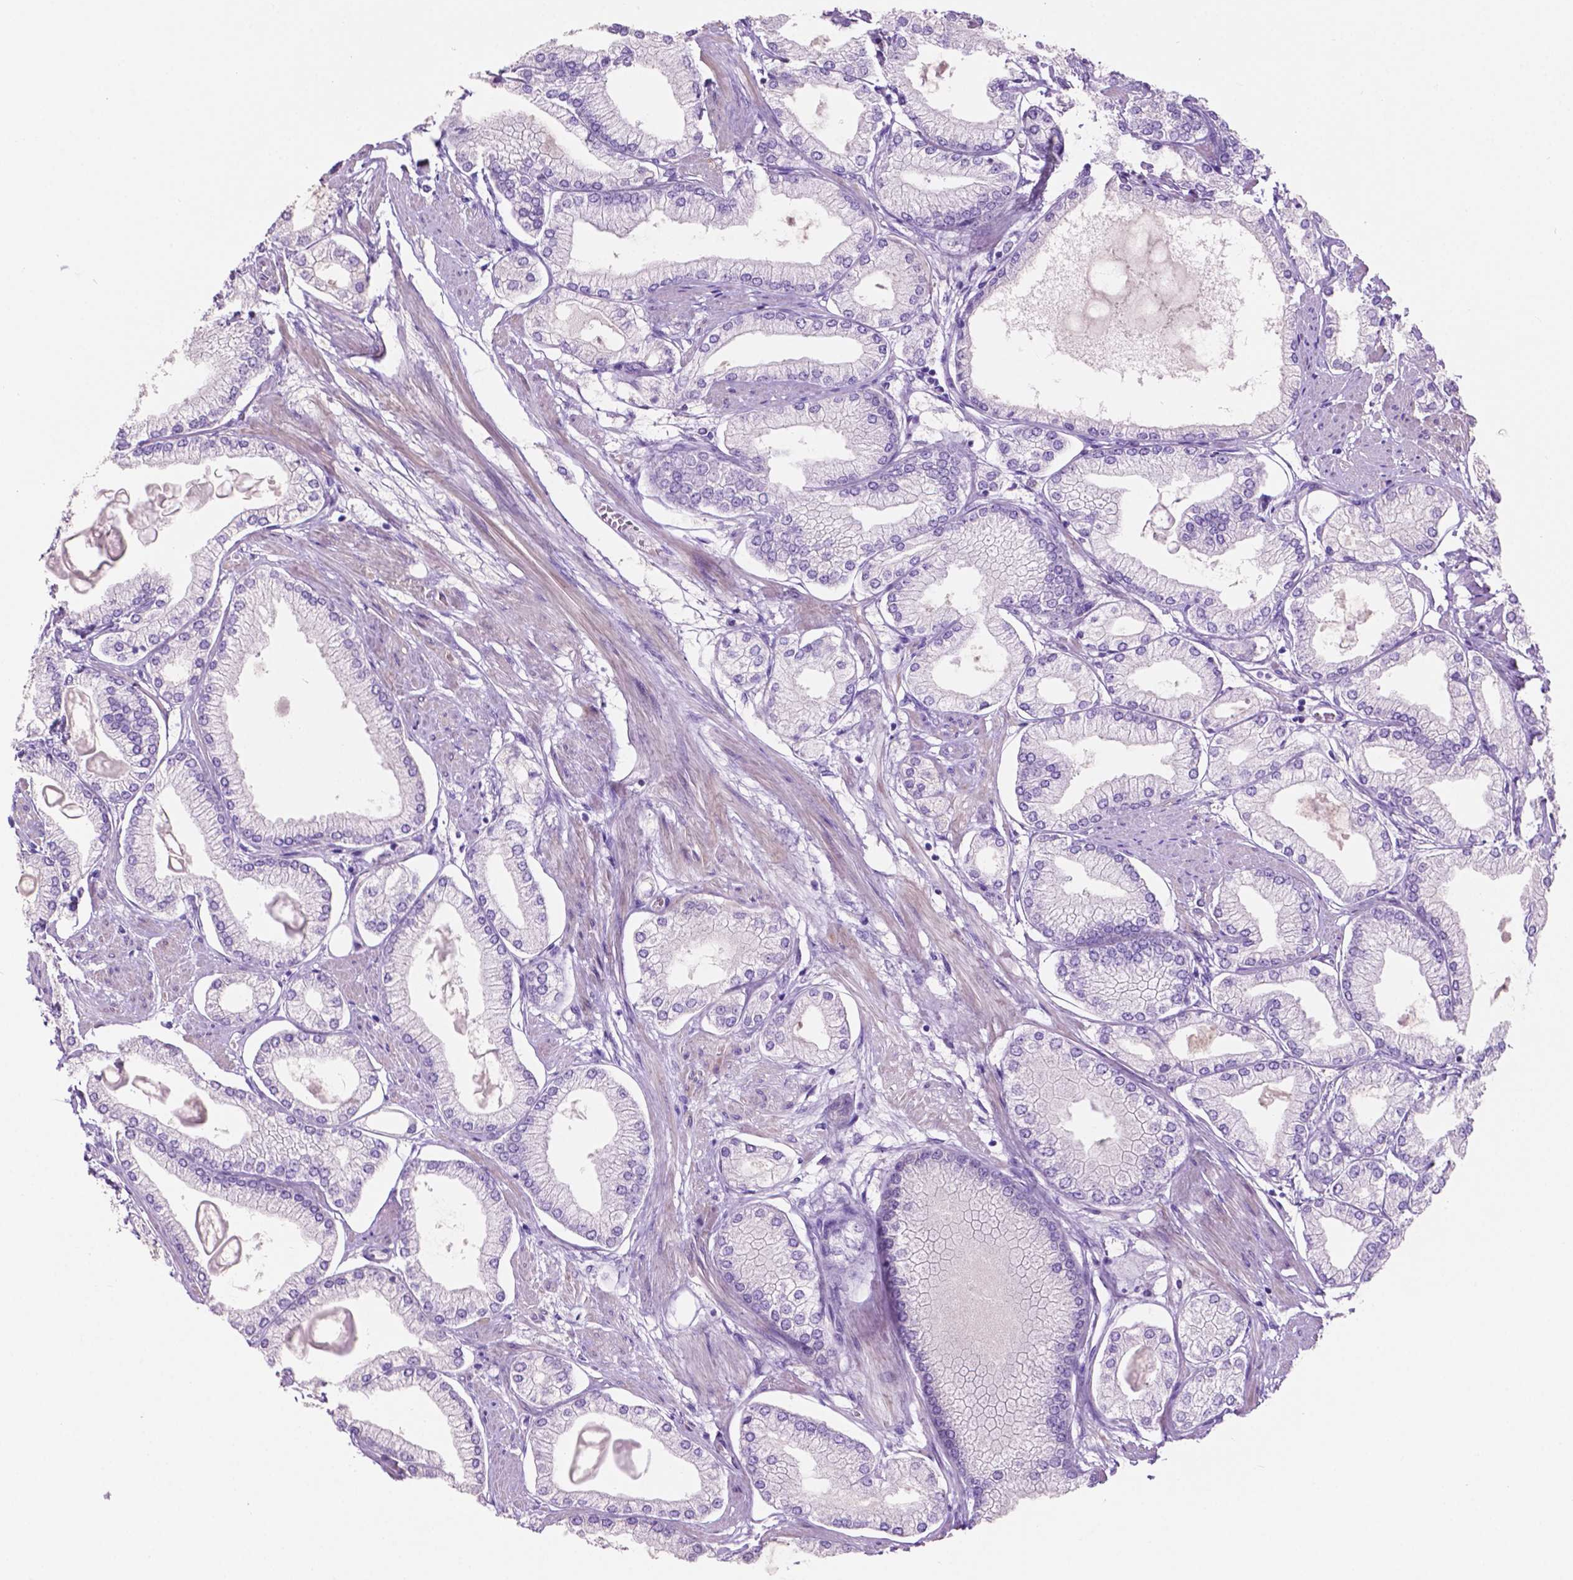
{"staining": {"intensity": "negative", "quantity": "none", "location": "none"}, "tissue": "prostate cancer", "cell_type": "Tumor cells", "image_type": "cancer", "snomed": [{"axis": "morphology", "description": "Adenocarcinoma, High grade"}, {"axis": "topography", "description": "Prostate"}], "caption": "Protein analysis of prostate adenocarcinoma (high-grade) exhibits no significant expression in tumor cells.", "gene": "CLDN17", "patient": {"sex": "male", "age": 68}}